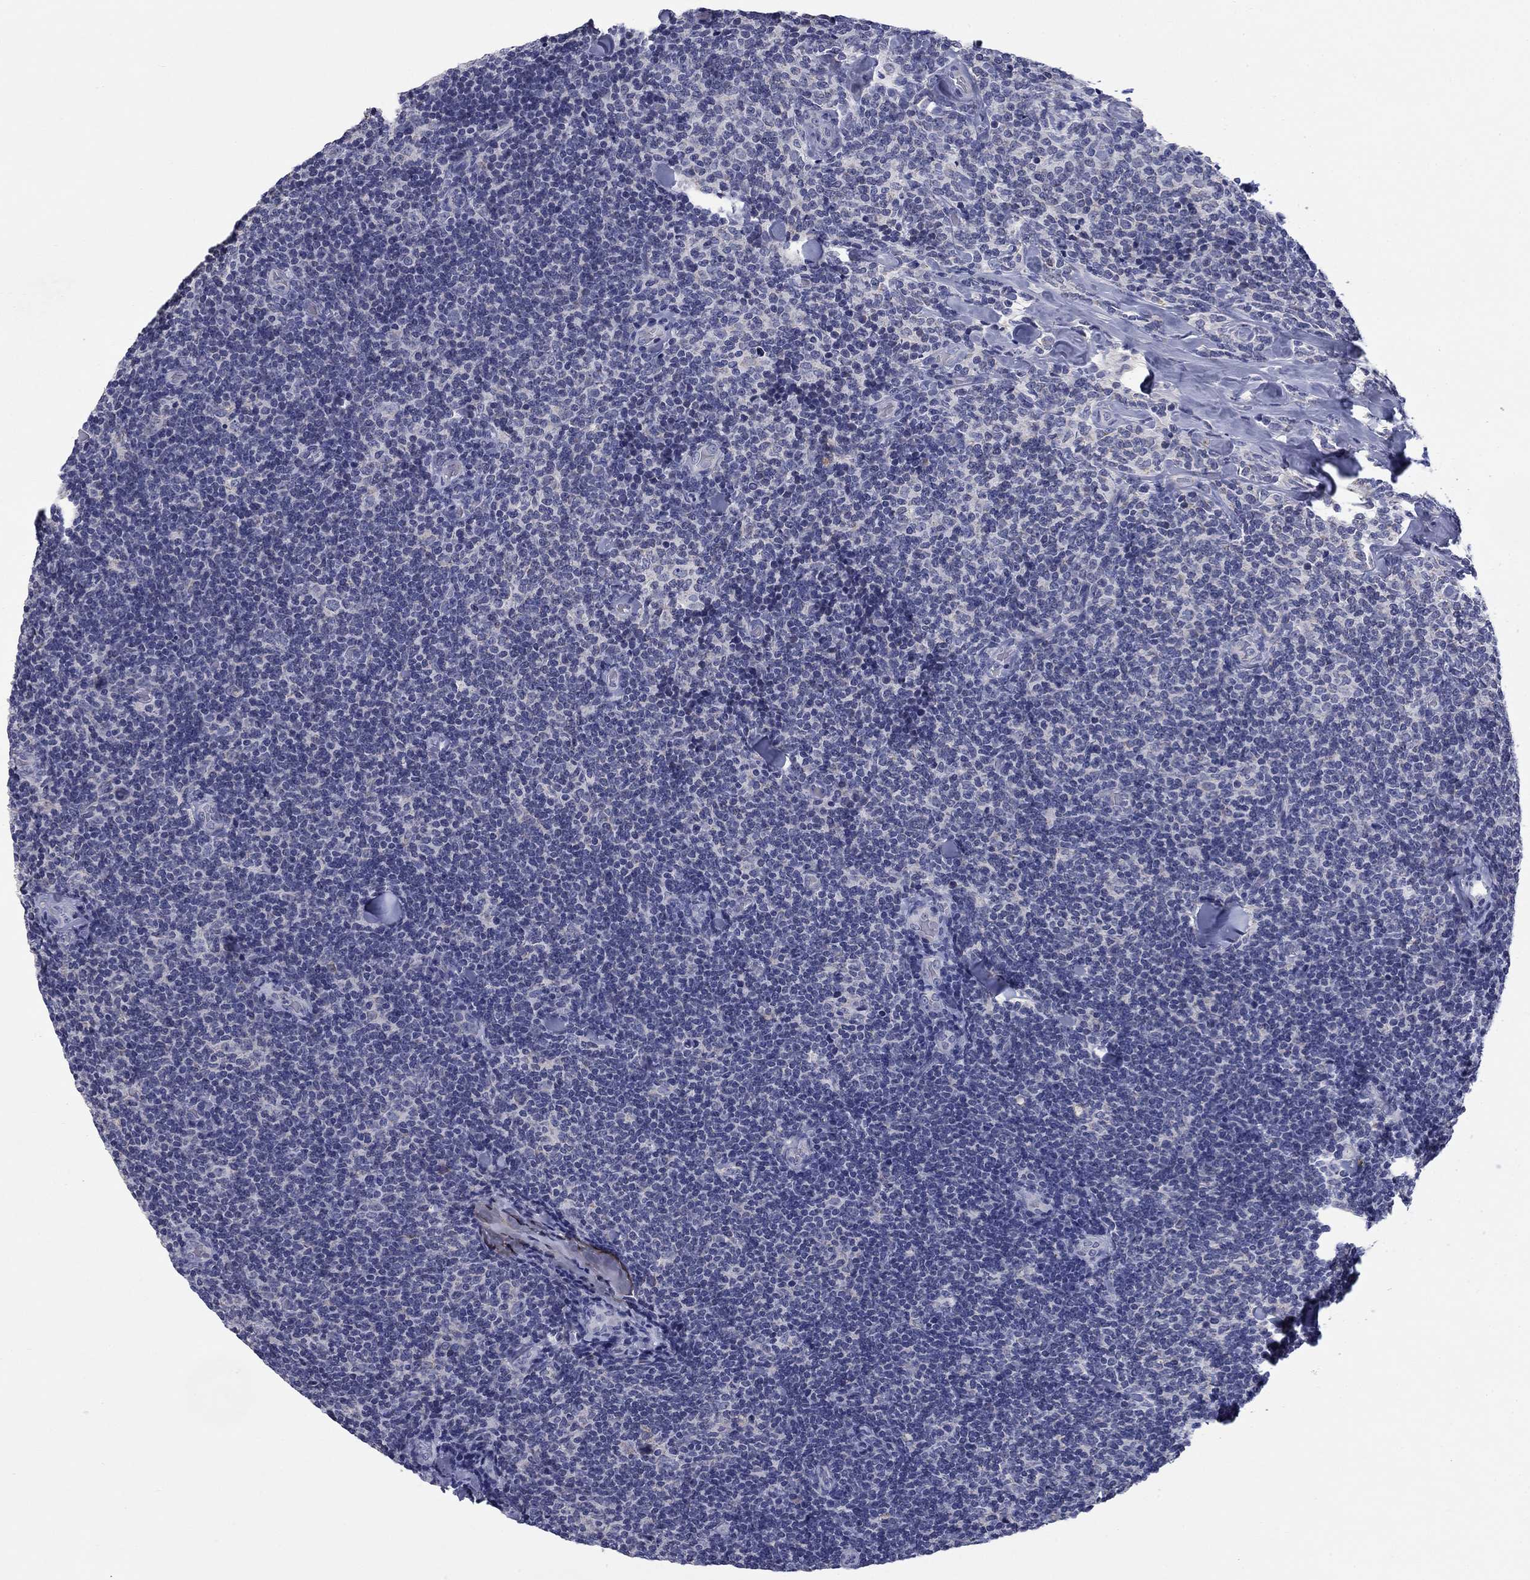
{"staining": {"intensity": "negative", "quantity": "none", "location": "none"}, "tissue": "lymphoma", "cell_type": "Tumor cells", "image_type": "cancer", "snomed": [{"axis": "morphology", "description": "Malignant lymphoma, non-Hodgkin's type, Low grade"}, {"axis": "topography", "description": "Lymph node"}], "caption": "This photomicrograph is of low-grade malignant lymphoma, non-Hodgkin's type stained with immunohistochemistry to label a protein in brown with the nuclei are counter-stained blue. There is no expression in tumor cells. (Brightfield microscopy of DAB IHC at high magnification).", "gene": "FRK", "patient": {"sex": "female", "age": 56}}